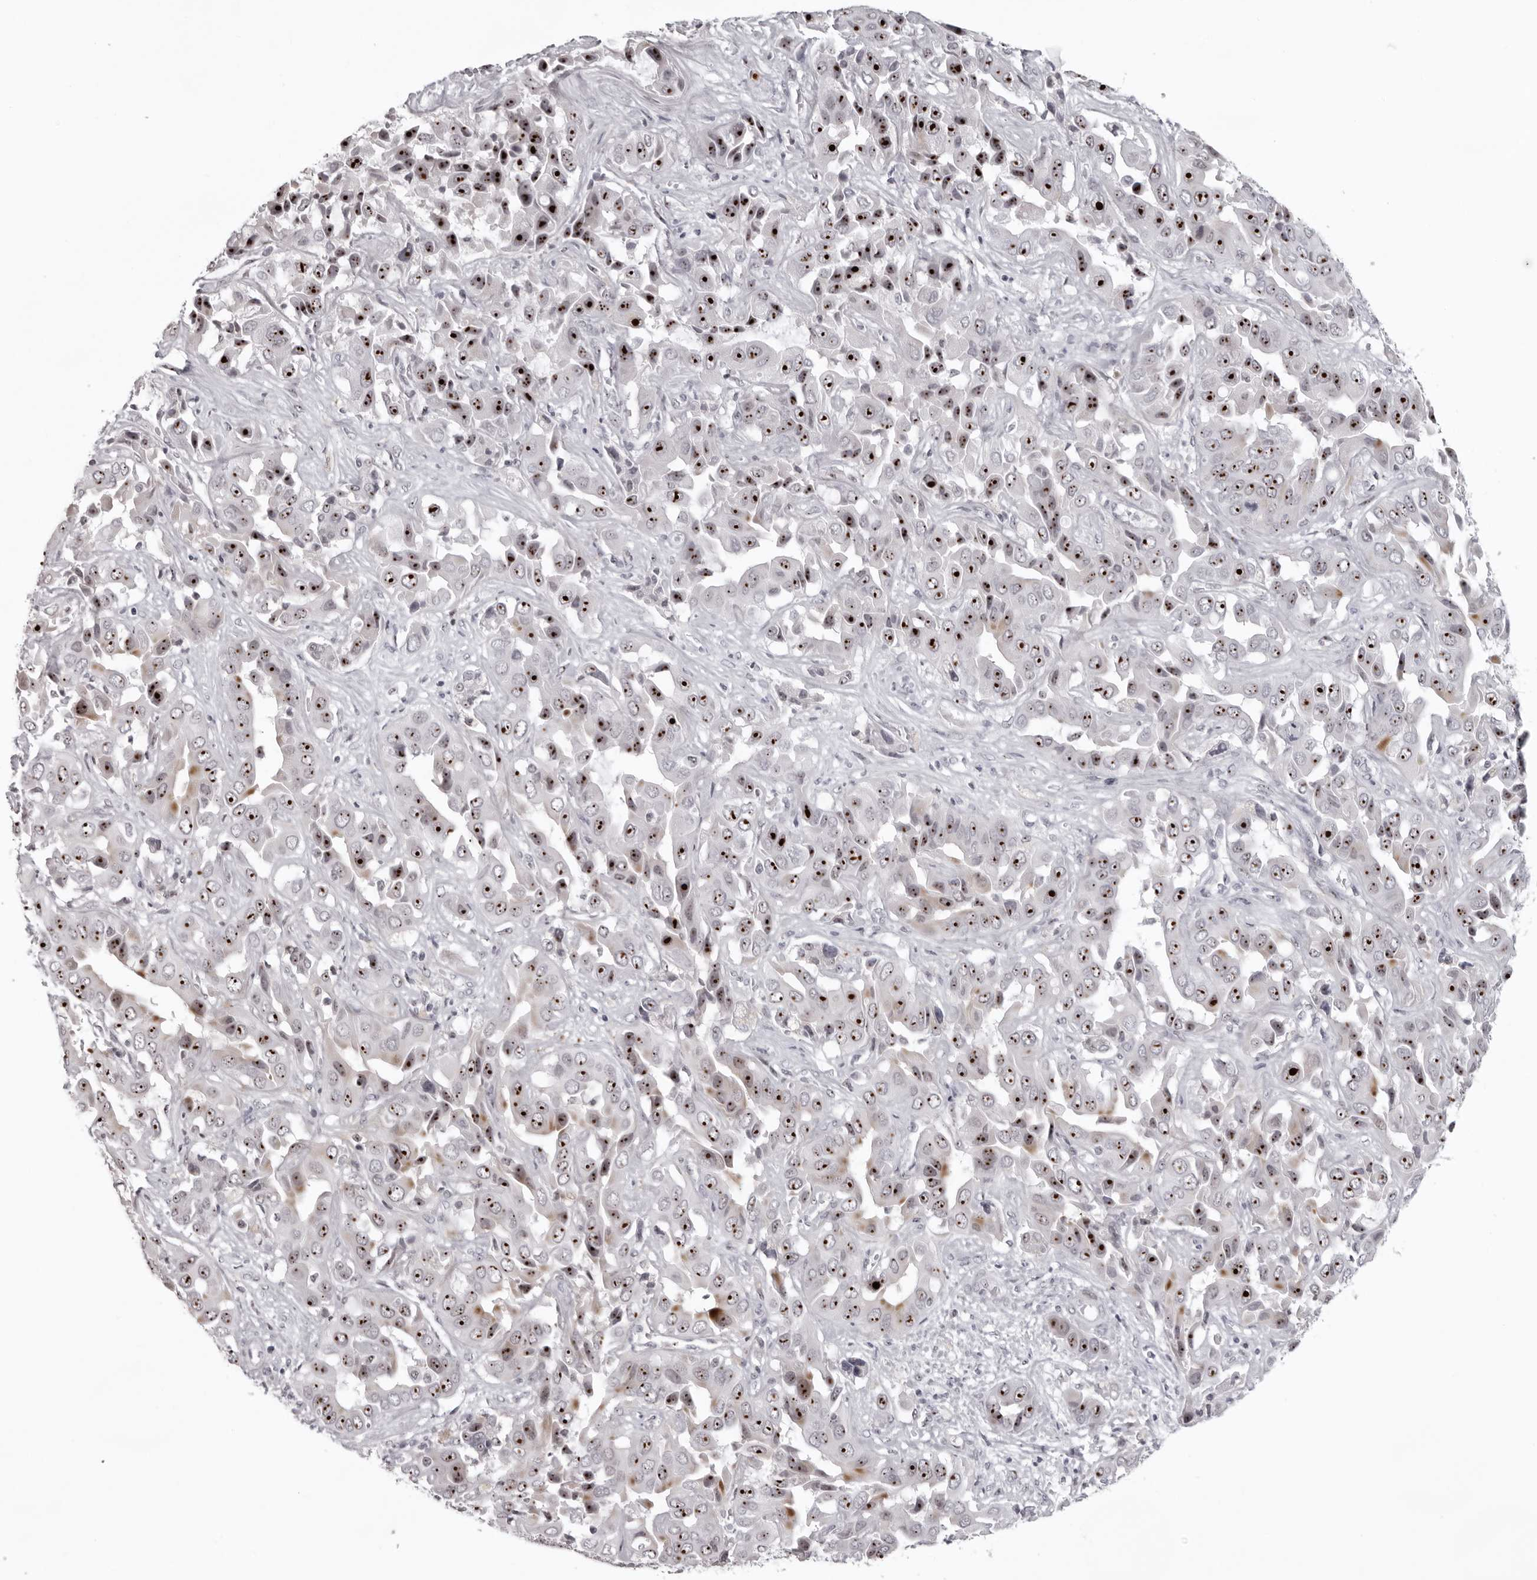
{"staining": {"intensity": "strong", "quantity": ">75%", "location": "nuclear"}, "tissue": "liver cancer", "cell_type": "Tumor cells", "image_type": "cancer", "snomed": [{"axis": "morphology", "description": "Cholangiocarcinoma"}, {"axis": "topography", "description": "Liver"}], "caption": "A histopathology image of liver cancer (cholangiocarcinoma) stained for a protein reveals strong nuclear brown staining in tumor cells. (DAB (3,3'-diaminobenzidine) IHC, brown staining for protein, blue staining for nuclei).", "gene": "HELZ", "patient": {"sex": "female", "age": 52}}